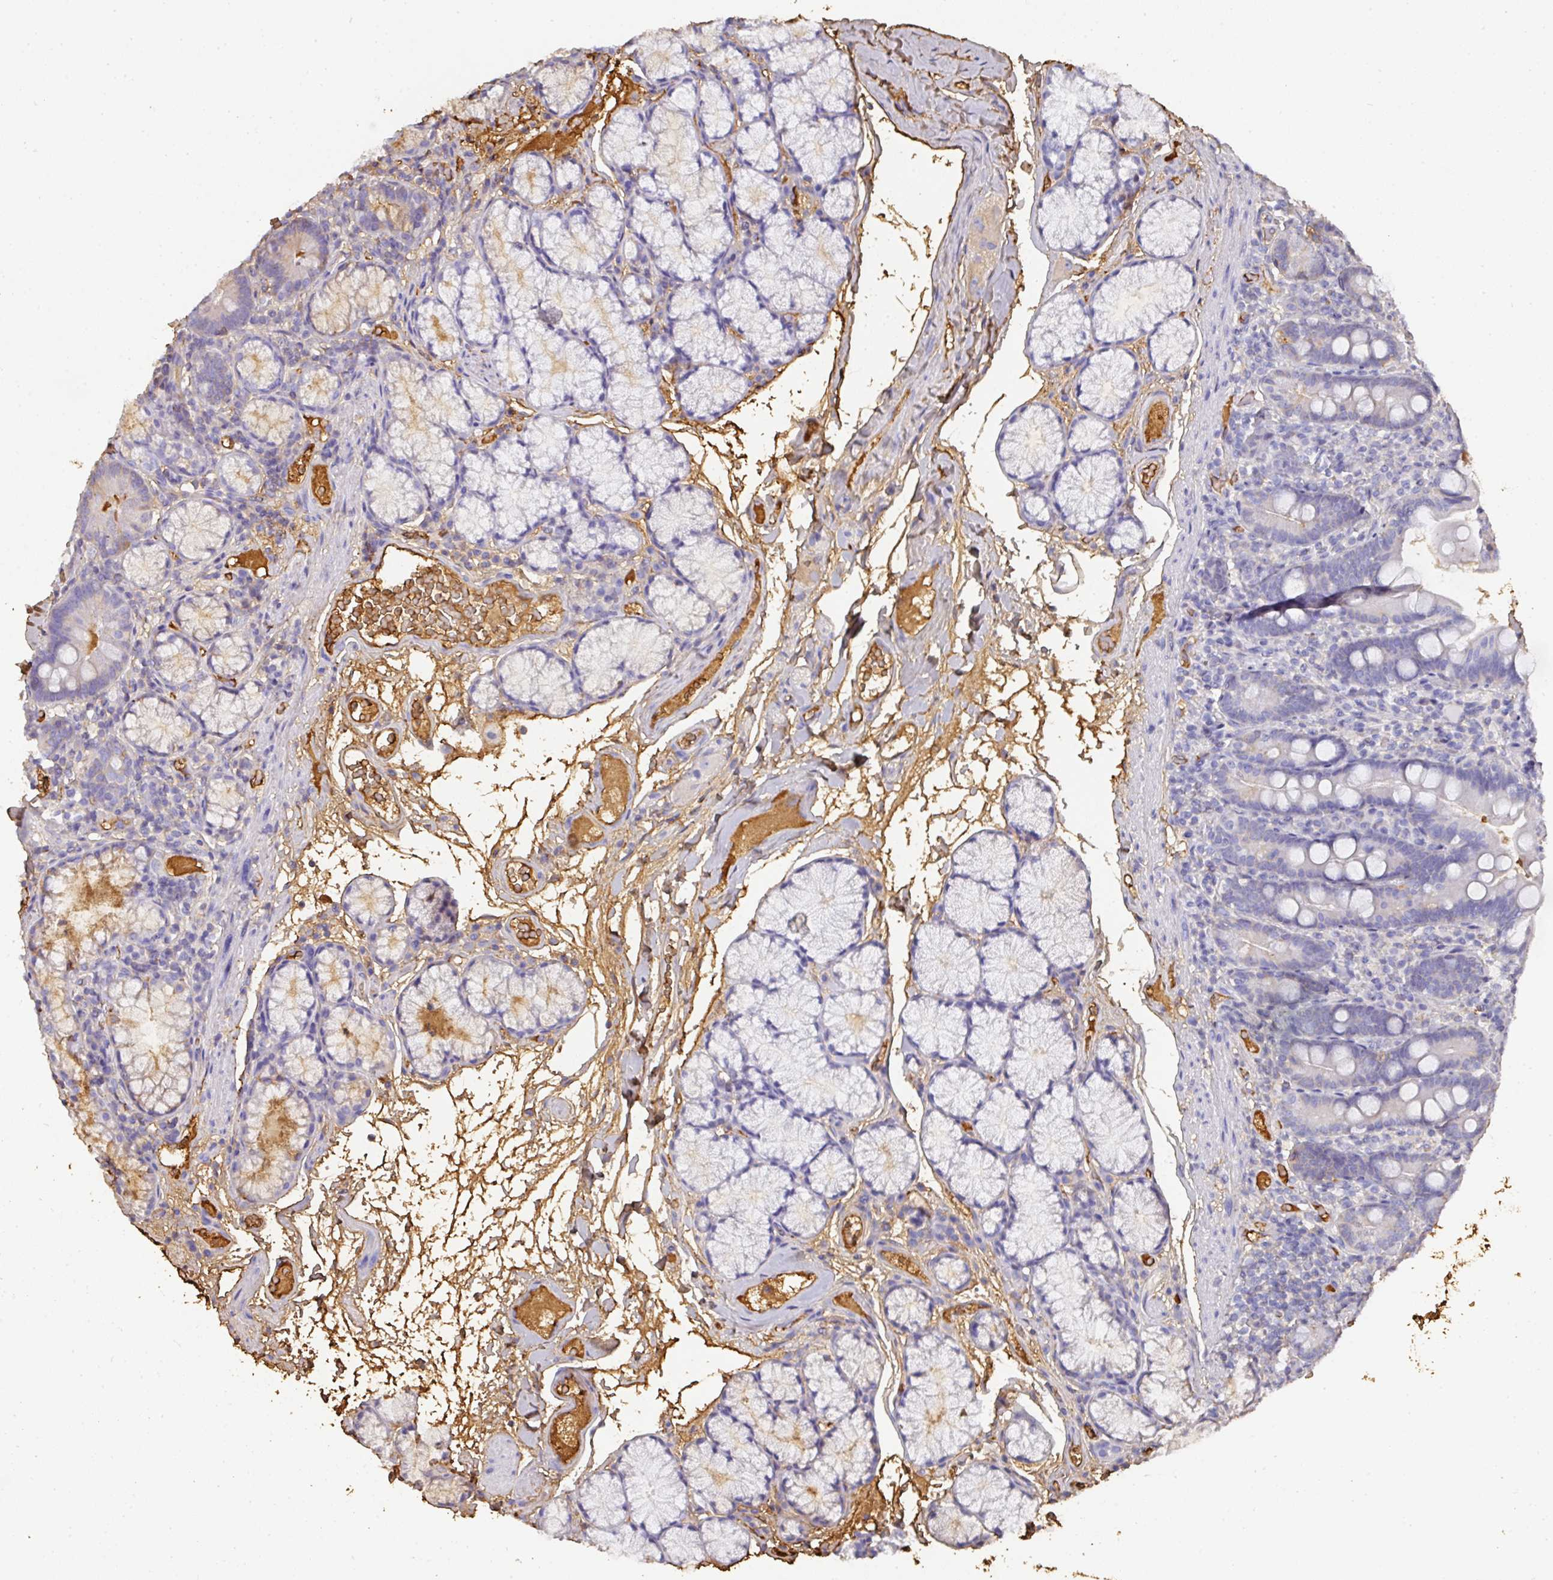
{"staining": {"intensity": "strong", "quantity": "<25%", "location": "cytoplasmic/membranous"}, "tissue": "duodenum", "cell_type": "Glandular cells", "image_type": "normal", "snomed": [{"axis": "morphology", "description": "Normal tissue, NOS"}, {"axis": "topography", "description": "Duodenum"}], "caption": "Immunohistochemistry (IHC) staining of benign duodenum, which exhibits medium levels of strong cytoplasmic/membranous expression in about <25% of glandular cells indicating strong cytoplasmic/membranous protein expression. The staining was performed using DAB (brown) for protein detection and nuclei were counterstained in hematoxylin (blue).", "gene": "ALB", "patient": {"sex": "female", "age": 67}}